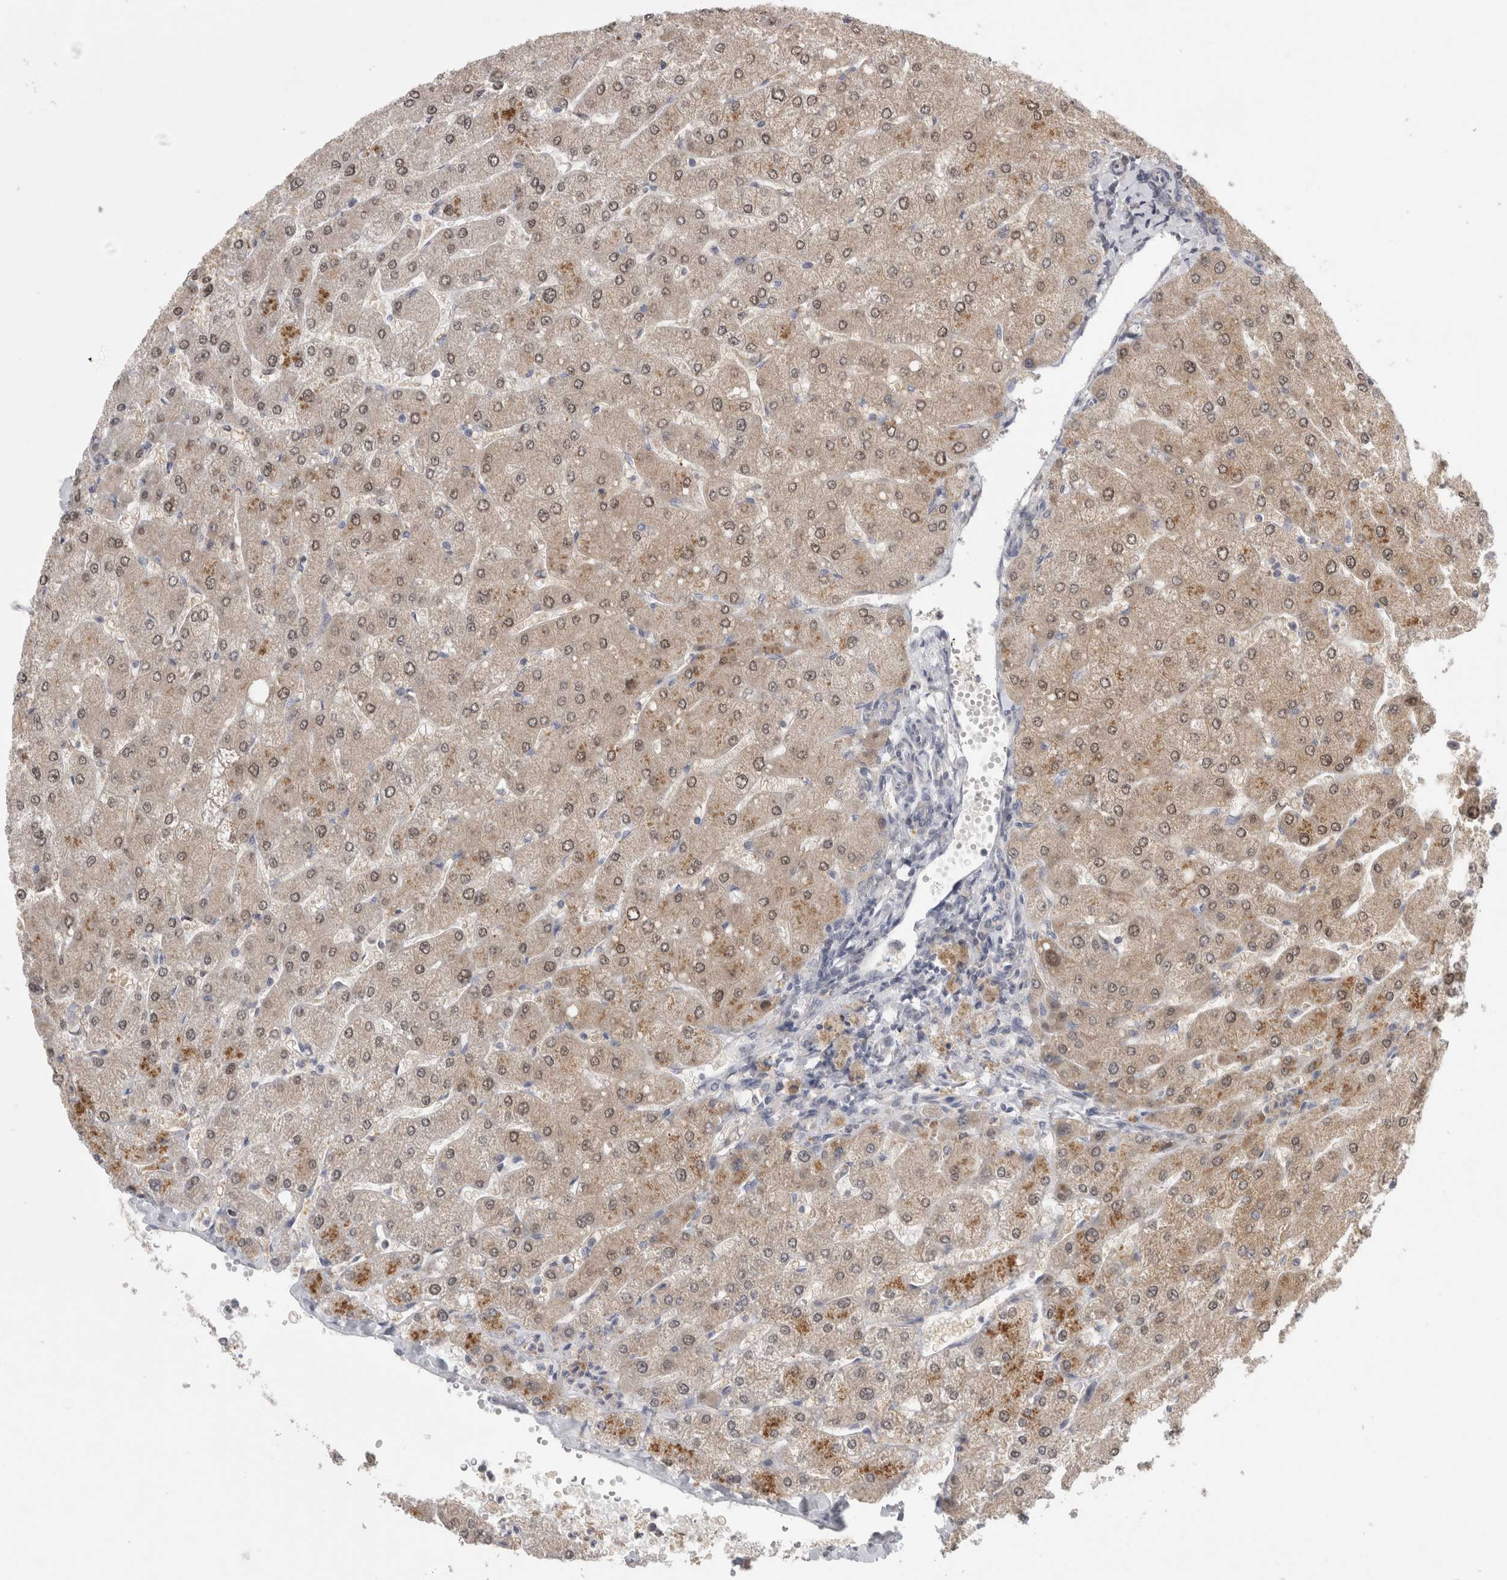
{"staining": {"intensity": "negative", "quantity": "none", "location": "none"}, "tissue": "liver", "cell_type": "Cholangiocytes", "image_type": "normal", "snomed": [{"axis": "morphology", "description": "Normal tissue, NOS"}, {"axis": "topography", "description": "Liver"}], "caption": "This photomicrograph is of normal liver stained with immunohistochemistry (IHC) to label a protein in brown with the nuclei are counter-stained blue. There is no staining in cholangiocytes.", "gene": "PIGP", "patient": {"sex": "male", "age": 55}}